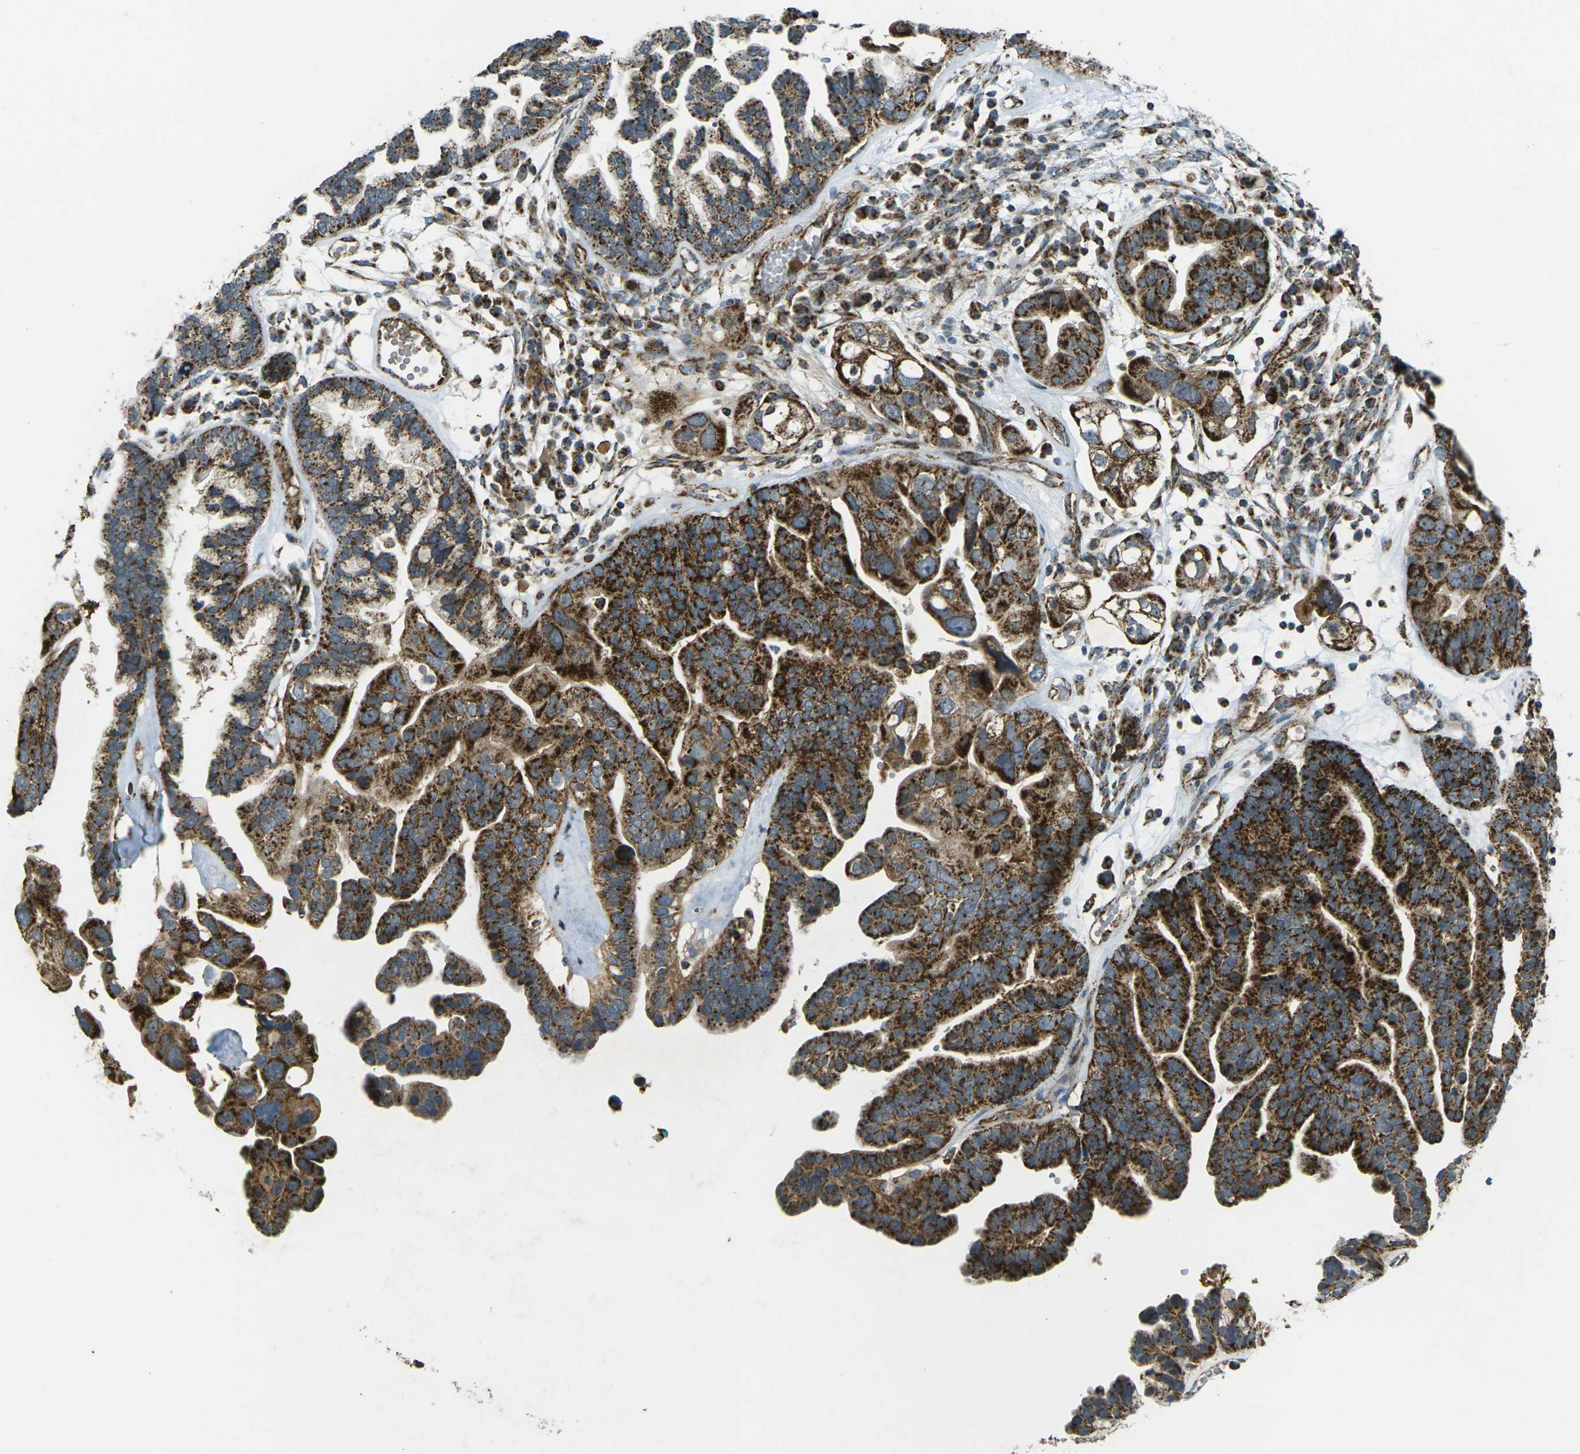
{"staining": {"intensity": "strong", "quantity": ">75%", "location": "cytoplasmic/membranous"}, "tissue": "ovarian cancer", "cell_type": "Tumor cells", "image_type": "cancer", "snomed": [{"axis": "morphology", "description": "Cystadenocarcinoma, serous, NOS"}, {"axis": "topography", "description": "Ovary"}], "caption": "Brown immunohistochemical staining in ovarian serous cystadenocarcinoma exhibits strong cytoplasmic/membranous expression in about >75% of tumor cells. The staining is performed using DAB (3,3'-diaminobenzidine) brown chromogen to label protein expression. The nuclei are counter-stained blue using hematoxylin.", "gene": "IGF1R", "patient": {"sex": "female", "age": 56}}